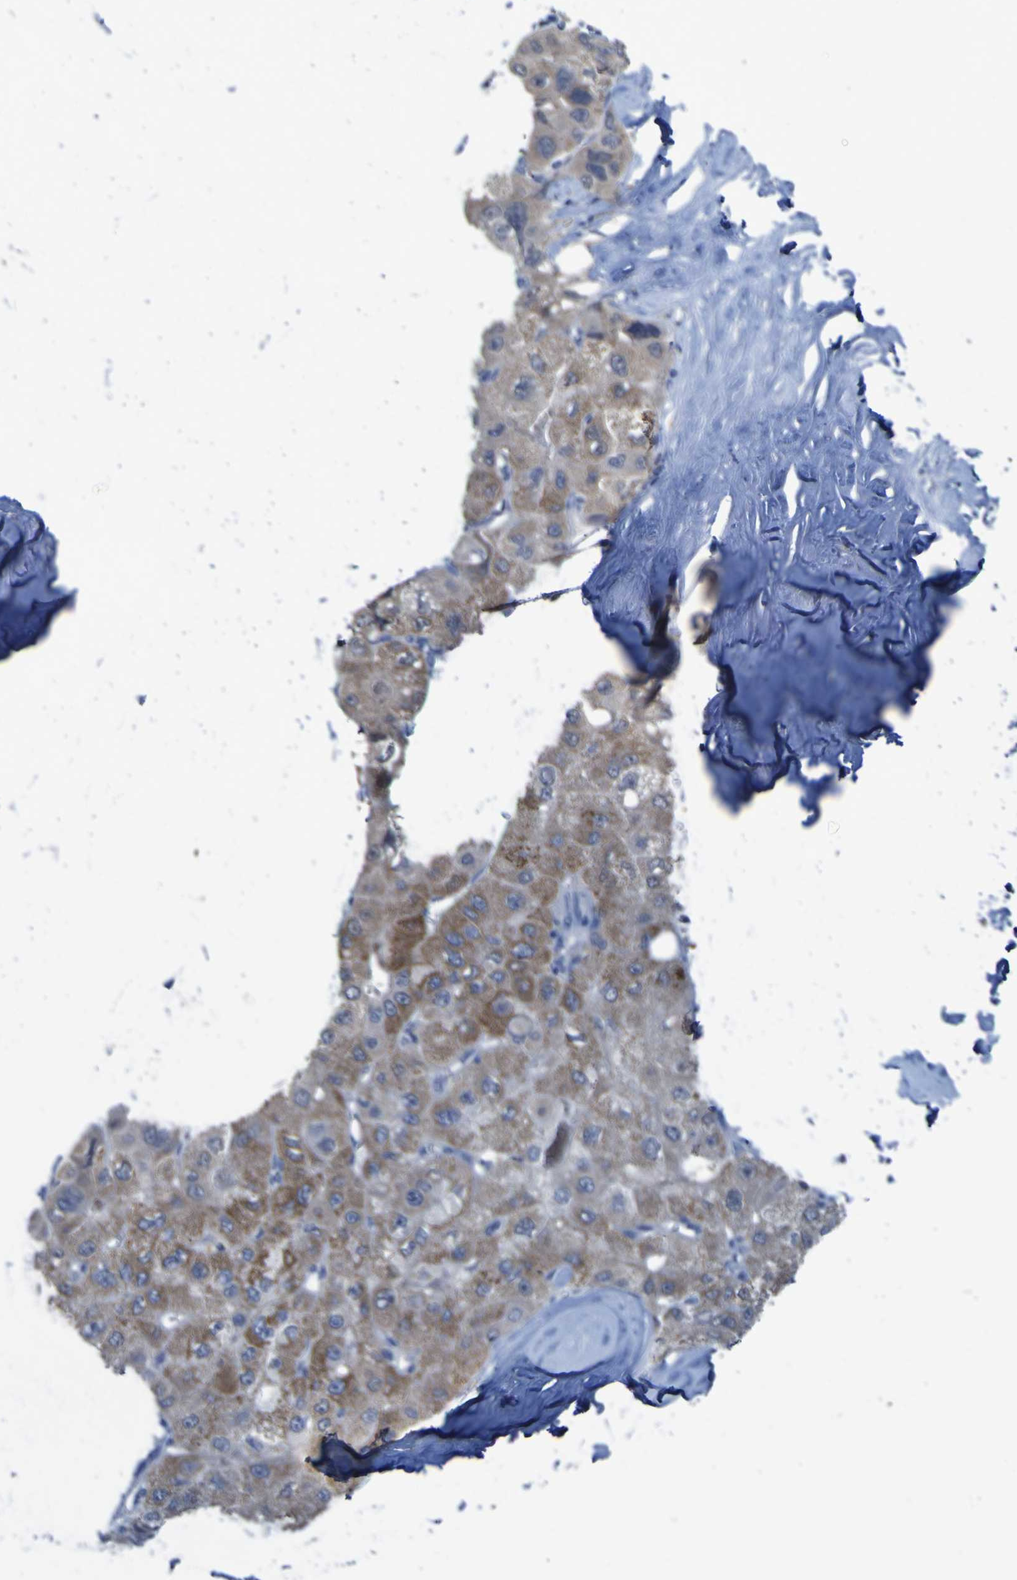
{"staining": {"intensity": "weak", "quantity": "25%-75%", "location": "cytoplasmic/membranous"}, "tissue": "liver cancer", "cell_type": "Tumor cells", "image_type": "cancer", "snomed": [{"axis": "morphology", "description": "Carcinoma, Hepatocellular, NOS"}, {"axis": "topography", "description": "Liver"}], "caption": "Protein analysis of liver cancer tissue shows weak cytoplasmic/membranous staining in approximately 25%-75% of tumor cells. Immunohistochemistry stains the protein of interest in brown and the nuclei are stained blue.", "gene": "SGK2", "patient": {"sex": "male", "age": 80}}